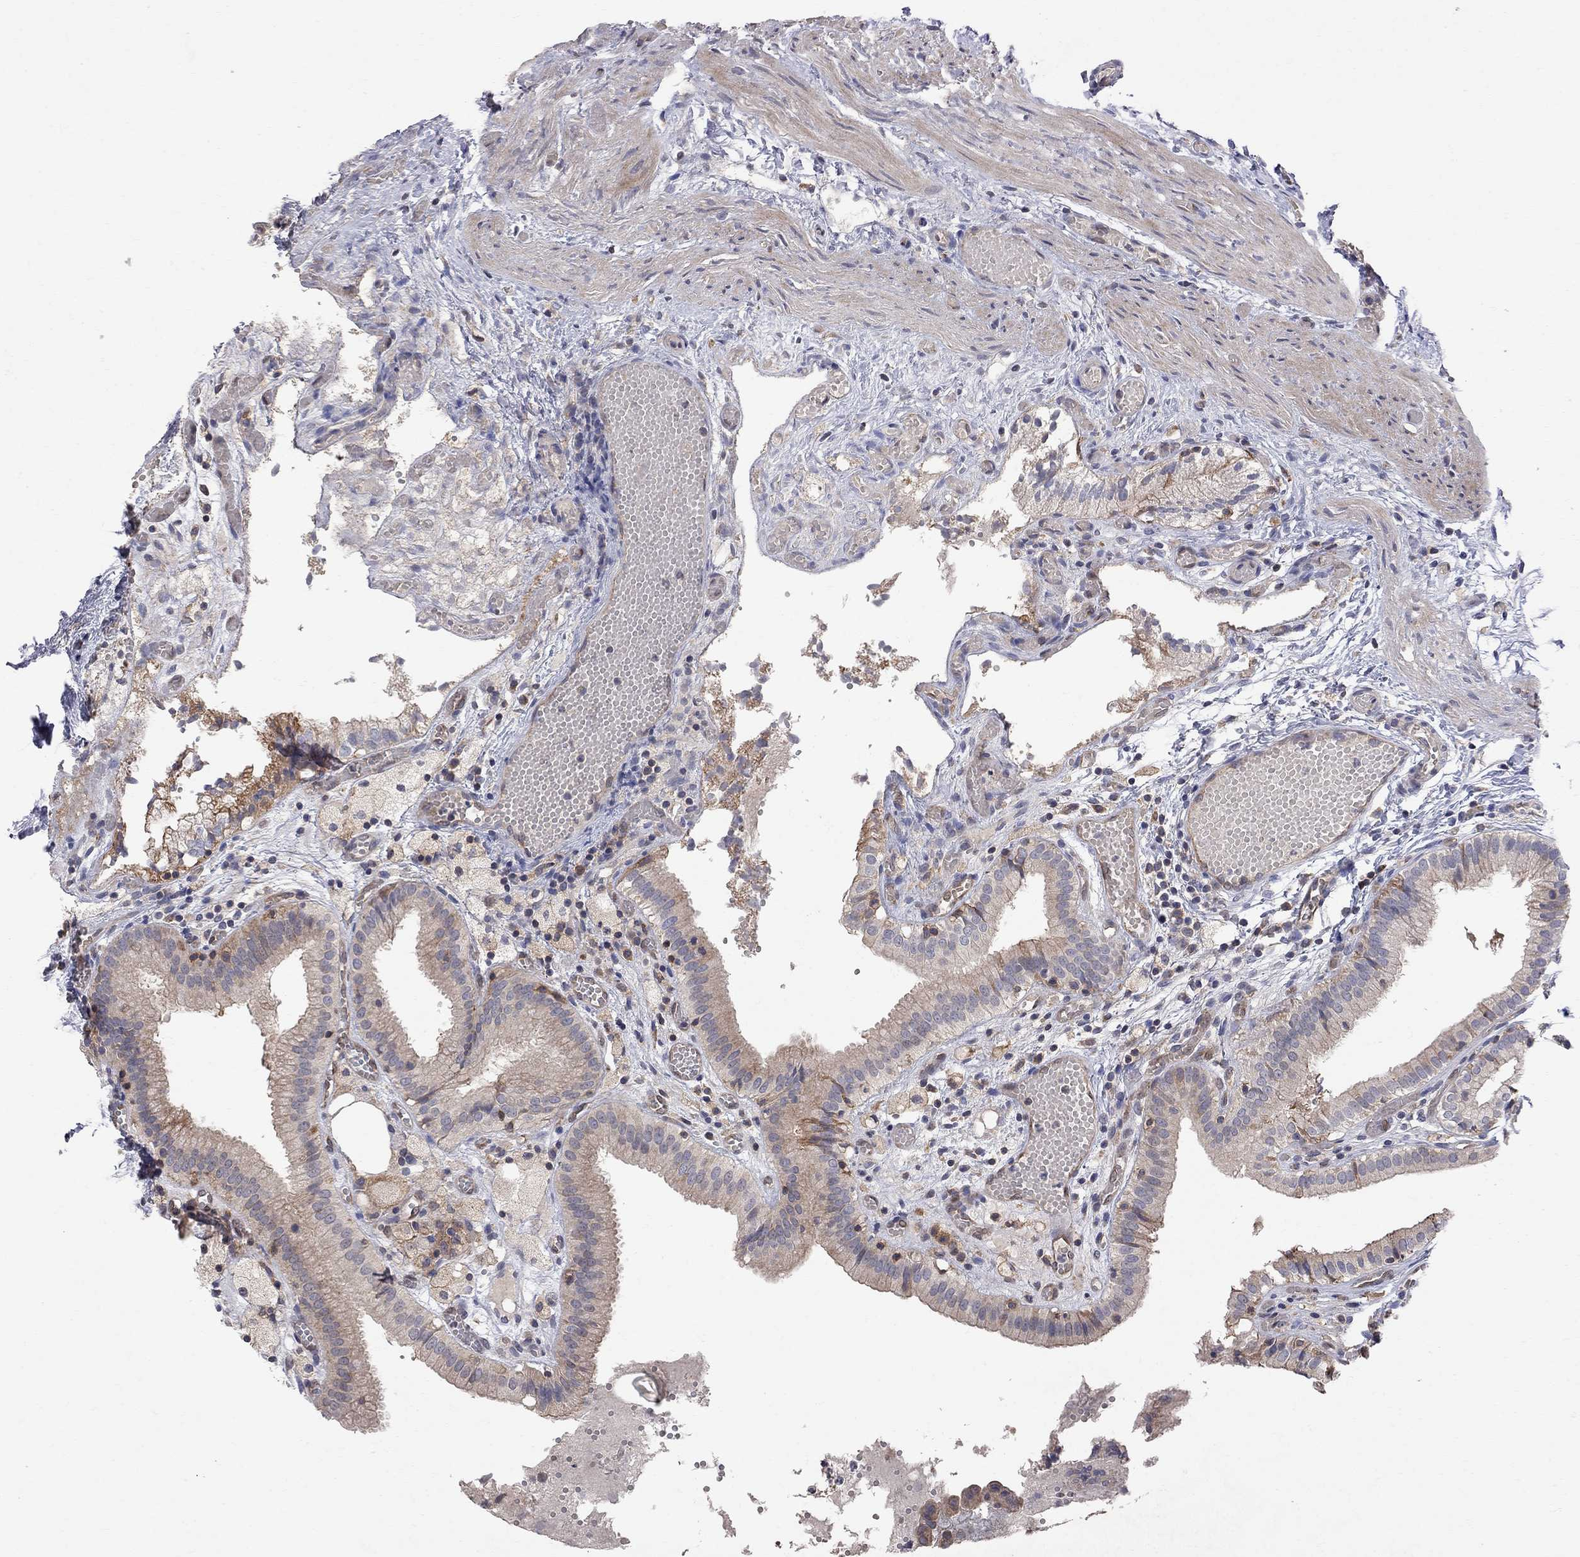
{"staining": {"intensity": "weak", "quantity": "25%-75%", "location": "cytoplasmic/membranous"}, "tissue": "gallbladder", "cell_type": "Glandular cells", "image_type": "normal", "snomed": [{"axis": "morphology", "description": "Normal tissue, NOS"}, {"axis": "topography", "description": "Gallbladder"}], "caption": "DAB (3,3'-diaminobenzidine) immunohistochemical staining of benign gallbladder demonstrates weak cytoplasmic/membranous protein positivity in approximately 25%-75% of glandular cells. (DAB IHC with brightfield microscopy, high magnification).", "gene": "ABI3", "patient": {"sex": "female", "age": 24}}